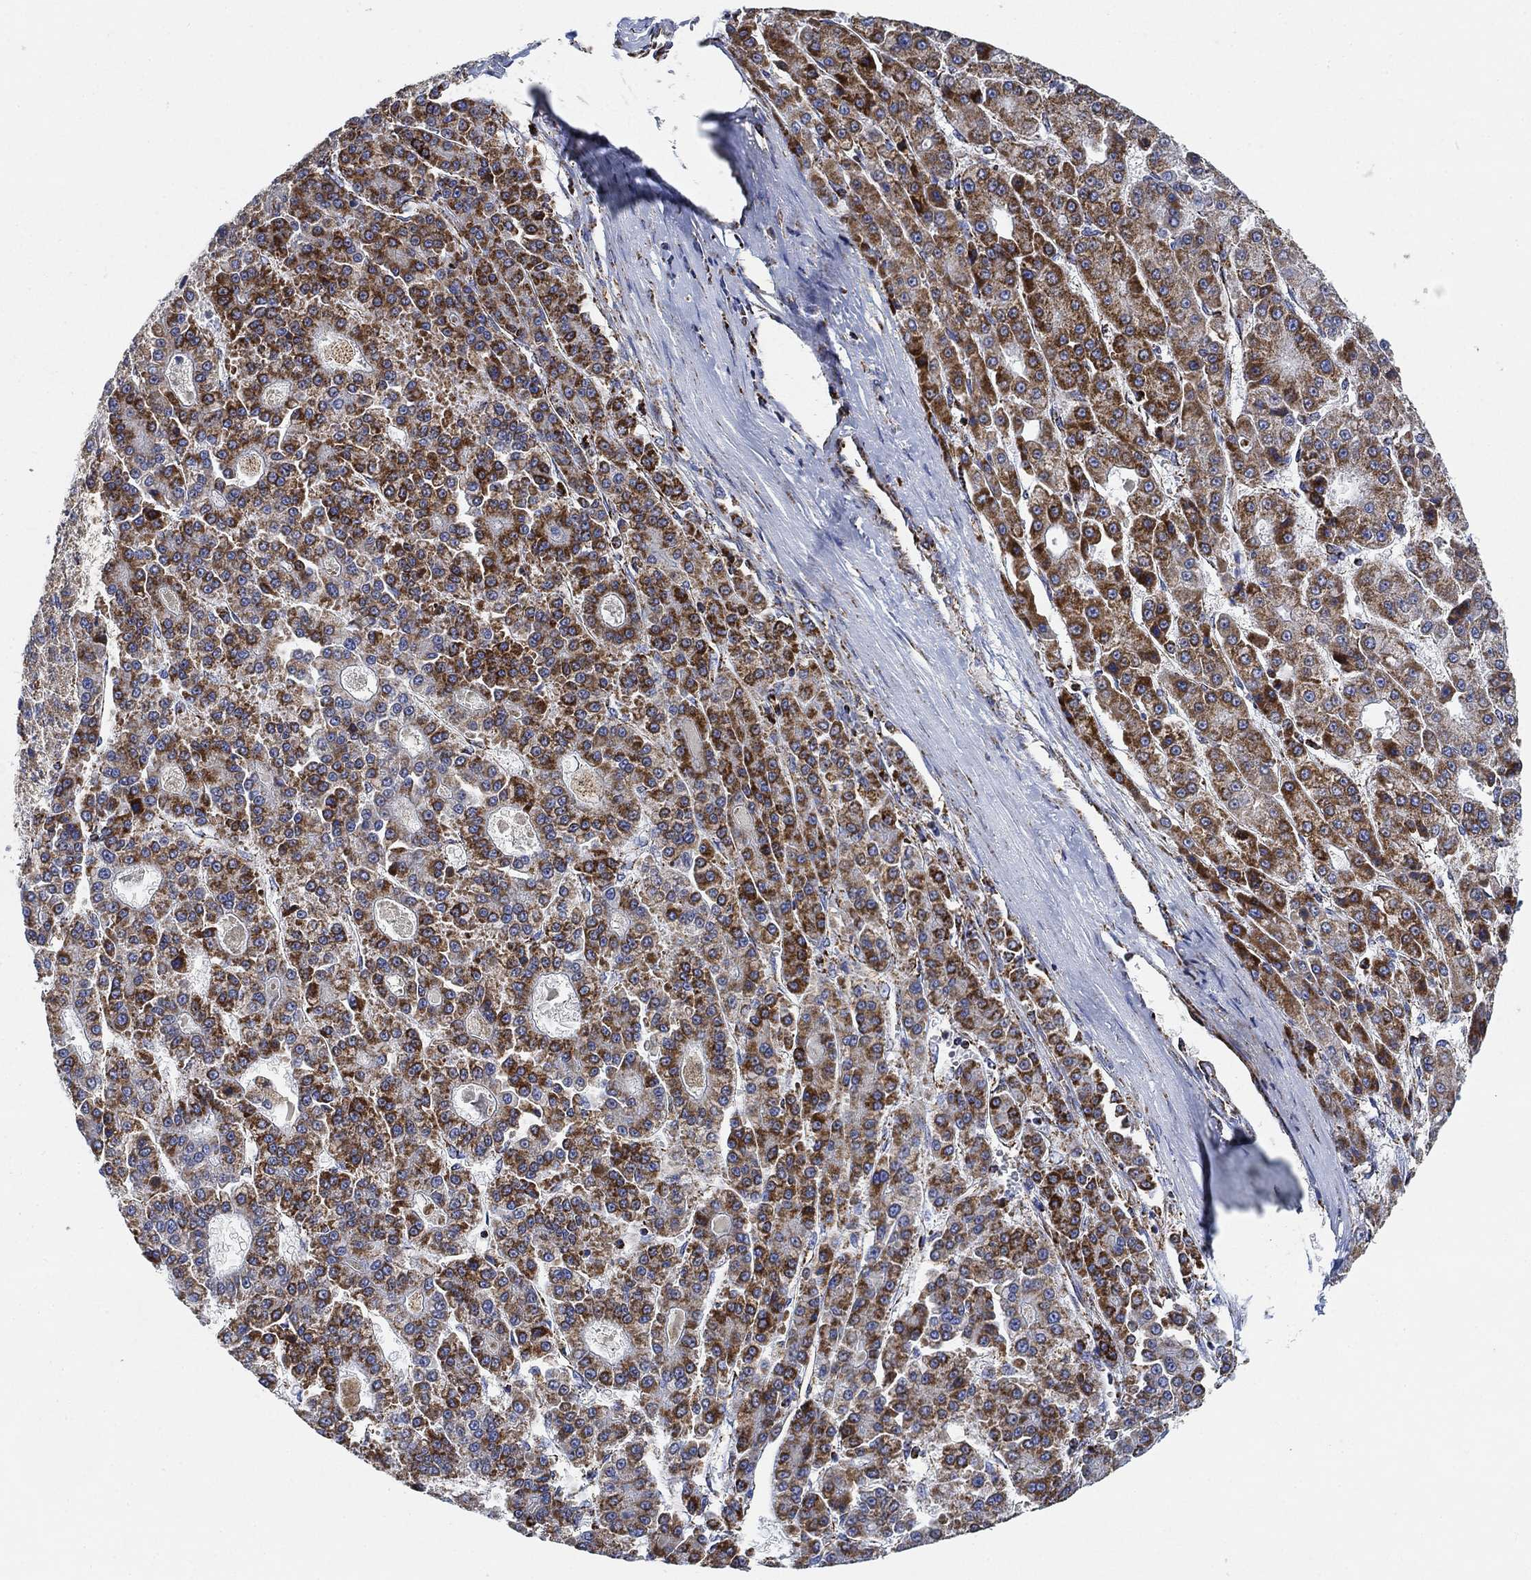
{"staining": {"intensity": "strong", "quantity": ">75%", "location": "cytoplasmic/membranous"}, "tissue": "liver cancer", "cell_type": "Tumor cells", "image_type": "cancer", "snomed": [{"axis": "morphology", "description": "Carcinoma, Hepatocellular, NOS"}, {"axis": "topography", "description": "Liver"}], "caption": "Immunohistochemical staining of liver cancer exhibits high levels of strong cytoplasmic/membranous positivity in about >75% of tumor cells.", "gene": "NDUFS3", "patient": {"sex": "male", "age": 70}}